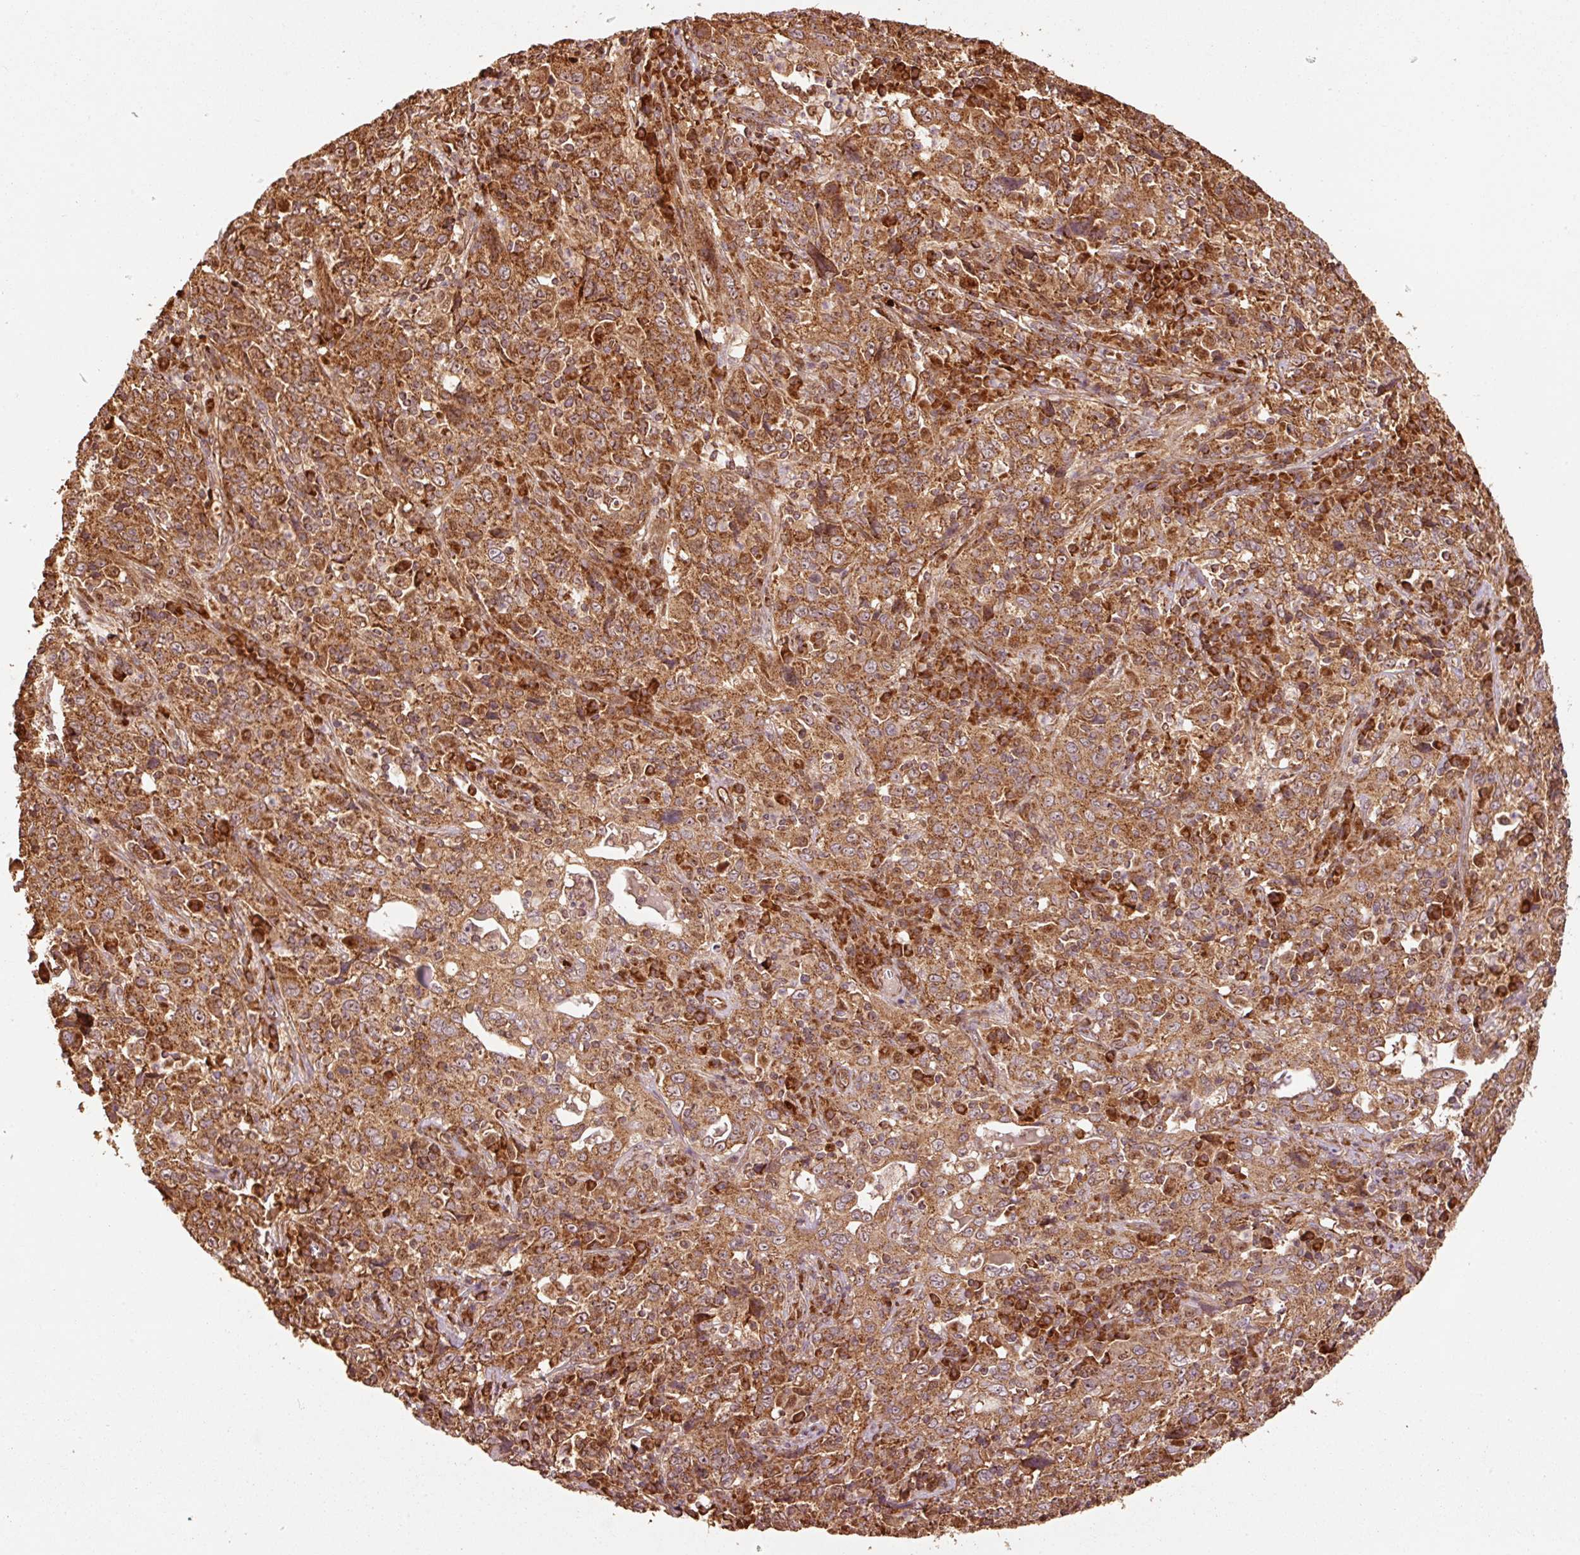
{"staining": {"intensity": "strong", "quantity": ">75%", "location": "cytoplasmic/membranous"}, "tissue": "cervical cancer", "cell_type": "Tumor cells", "image_type": "cancer", "snomed": [{"axis": "morphology", "description": "Squamous cell carcinoma, NOS"}, {"axis": "topography", "description": "Cervix"}], "caption": "Cervical squamous cell carcinoma stained with a brown dye demonstrates strong cytoplasmic/membranous positive expression in approximately >75% of tumor cells.", "gene": "MRPL16", "patient": {"sex": "female", "age": 46}}